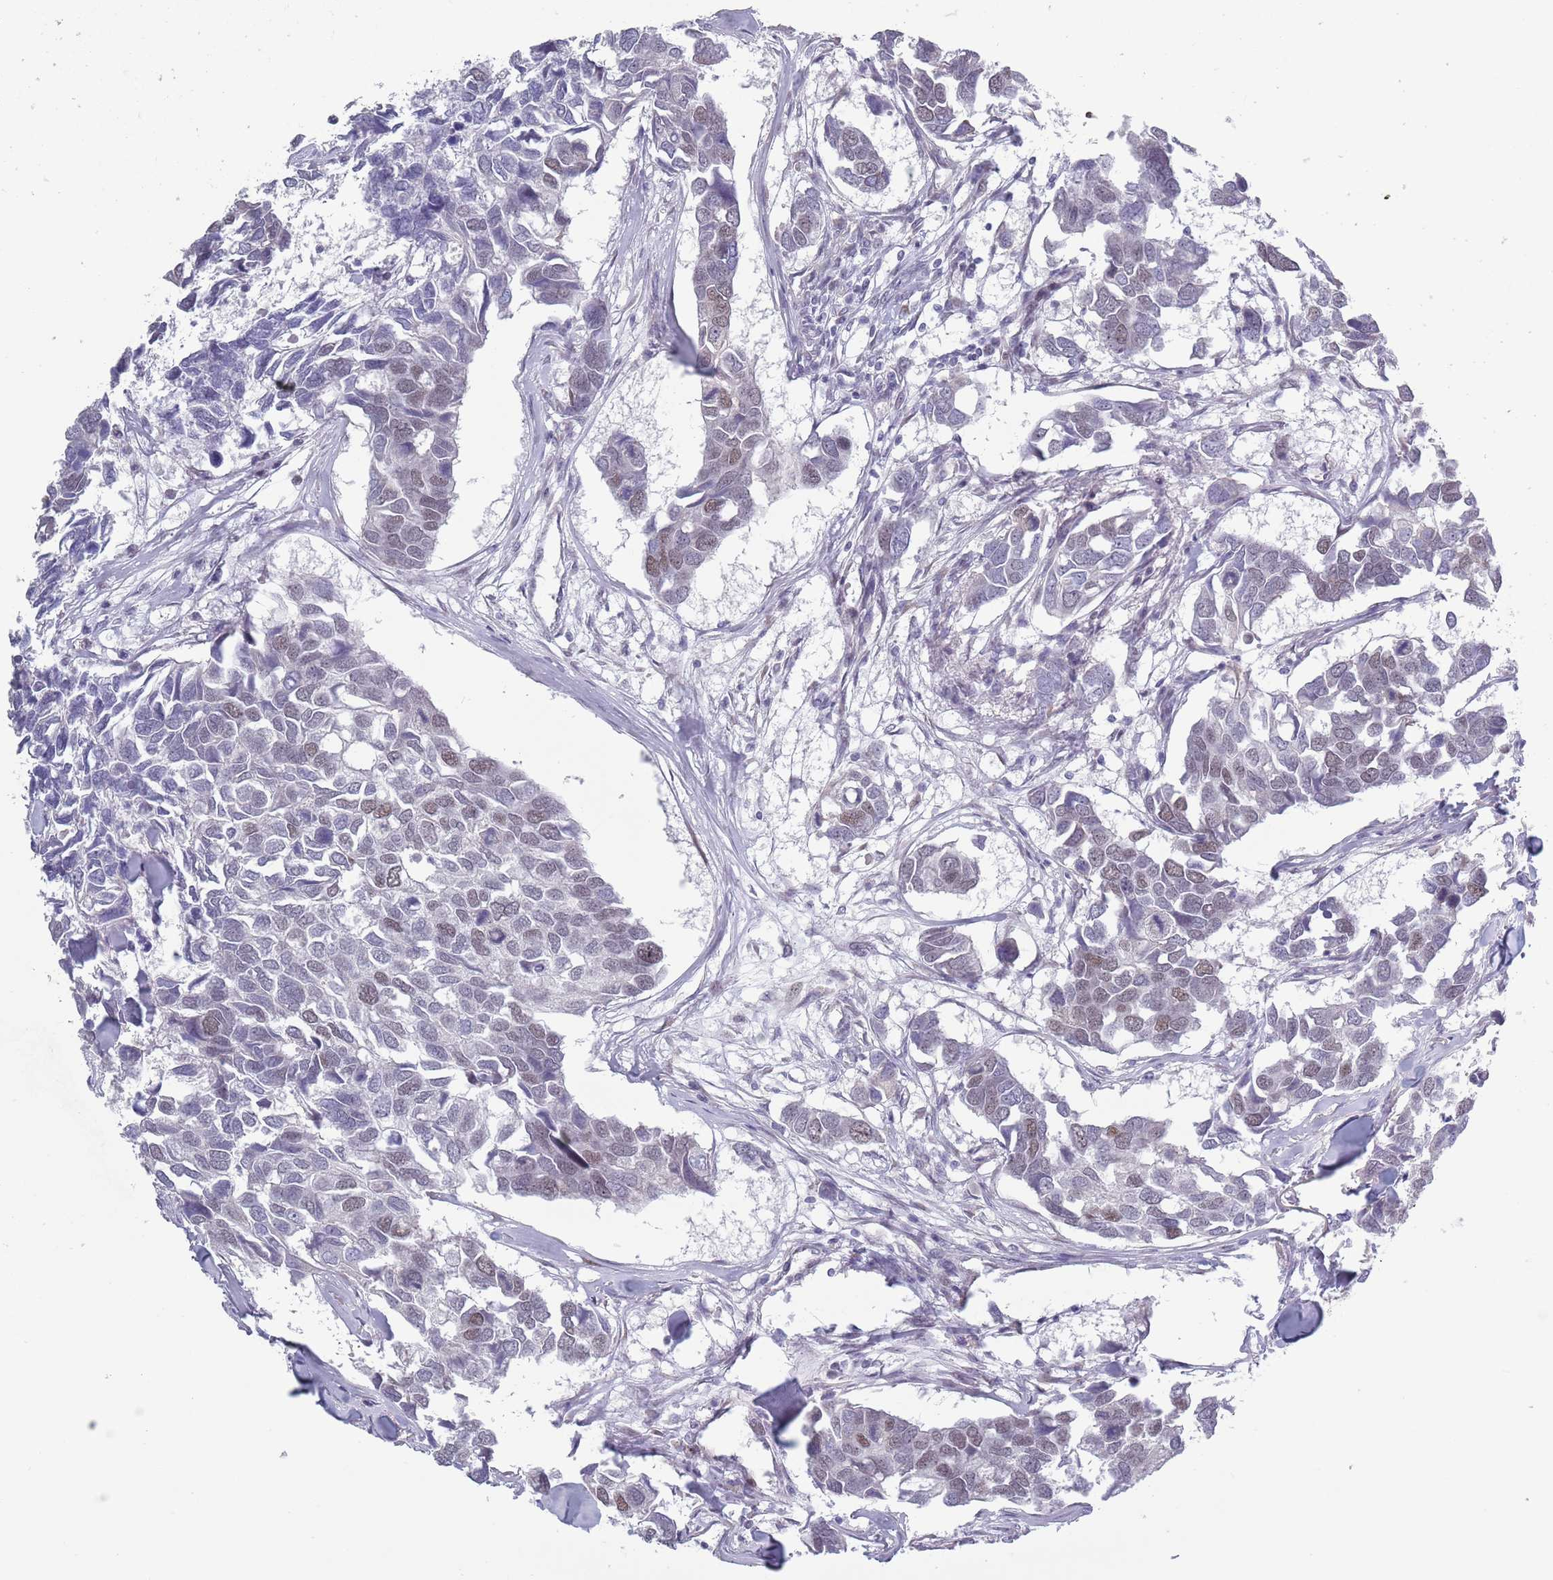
{"staining": {"intensity": "weak", "quantity": "<25%", "location": "nuclear"}, "tissue": "breast cancer", "cell_type": "Tumor cells", "image_type": "cancer", "snomed": [{"axis": "morphology", "description": "Duct carcinoma"}, {"axis": "topography", "description": "Breast"}], "caption": "High magnification brightfield microscopy of breast cancer (intraductal carcinoma) stained with DAB (3,3'-diaminobenzidine) (brown) and counterstained with hematoxylin (blue): tumor cells show no significant staining.", "gene": "ZKSCAN2", "patient": {"sex": "female", "age": 83}}